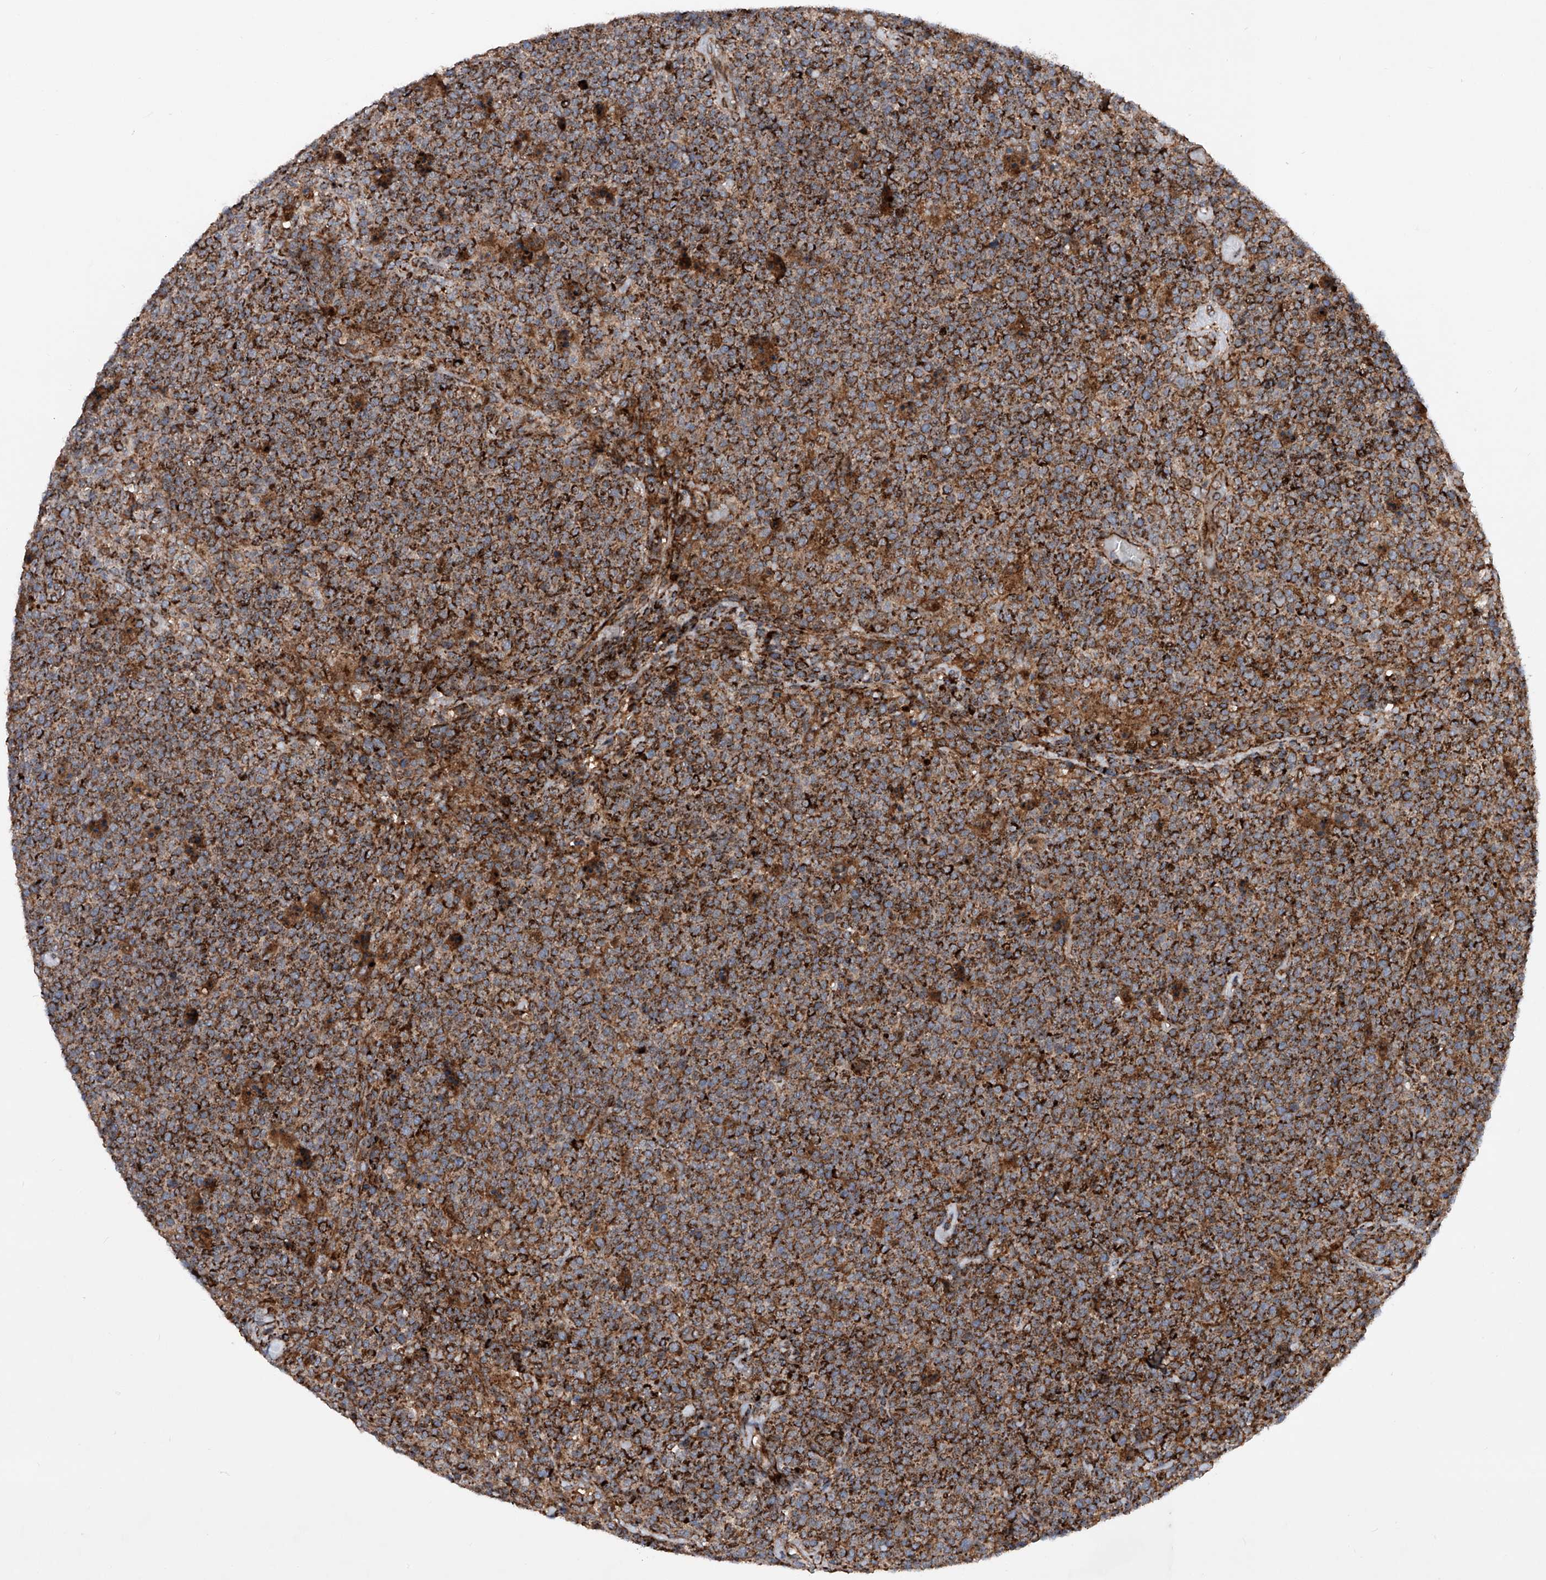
{"staining": {"intensity": "strong", "quantity": ">75%", "location": "cytoplasmic/membranous"}, "tissue": "lymphoma", "cell_type": "Tumor cells", "image_type": "cancer", "snomed": [{"axis": "morphology", "description": "Malignant lymphoma, non-Hodgkin's type, High grade"}, {"axis": "topography", "description": "Lymph node"}], "caption": "Strong cytoplasmic/membranous expression is seen in about >75% of tumor cells in lymphoma.", "gene": "DAD1", "patient": {"sex": "male", "age": 61}}